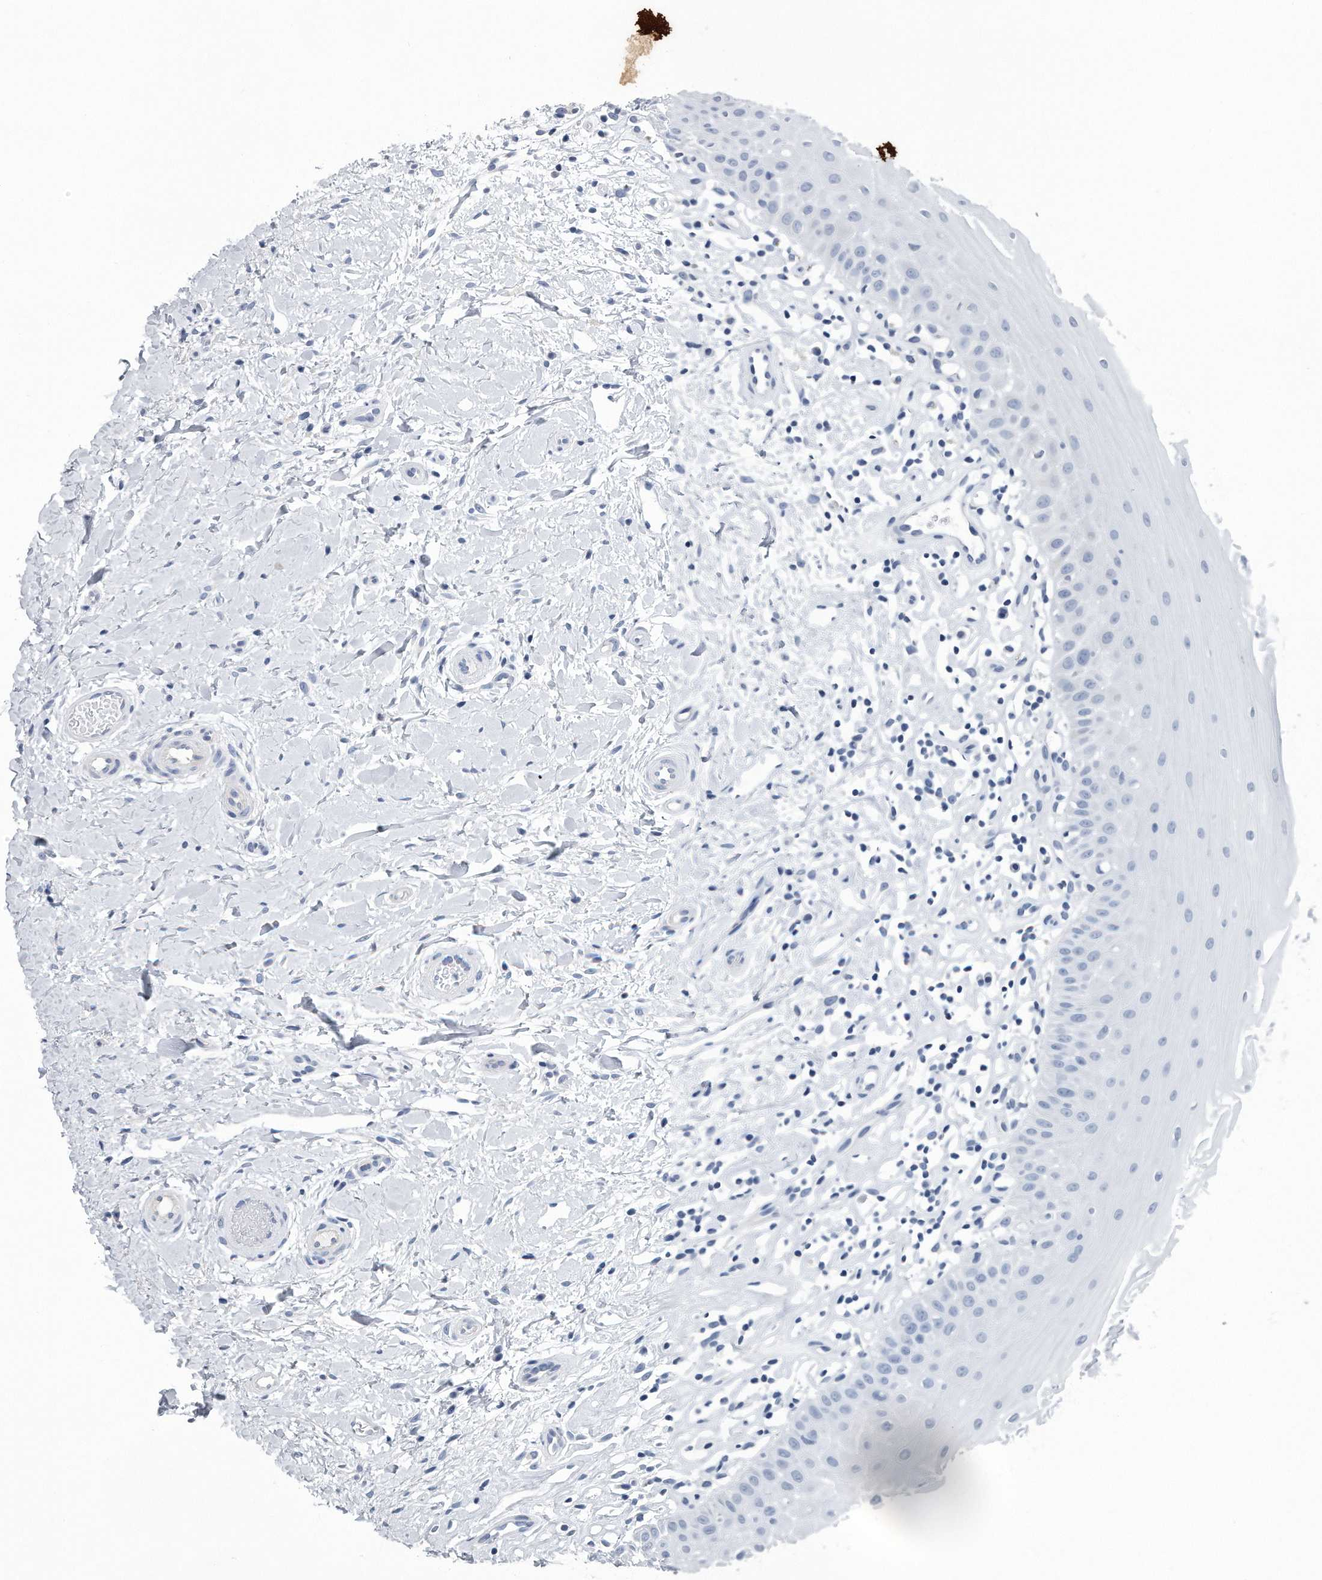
{"staining": {"intensity": "negative", "quantity": "none", "location": "none"}, "tissue": "oral mucosa", "cell_type": "Squamous epithelial cells", "image_type": "normal", "snomed": [{"axis": "morphology", "description": "Normal tissue, NOS"}, {"axis": "topography", "description": "Oral tissue"}], "caption": "Immunohistochemistry photomicrograph of benign oral mucosa: human oral mucosa stained with DAB (3,3'-diaminobenzidine) demonstrates no significant protein staining in squamous epithelial cells.", "gene": "LYRM4", "patient": {"sex": "female", "age": 56}}